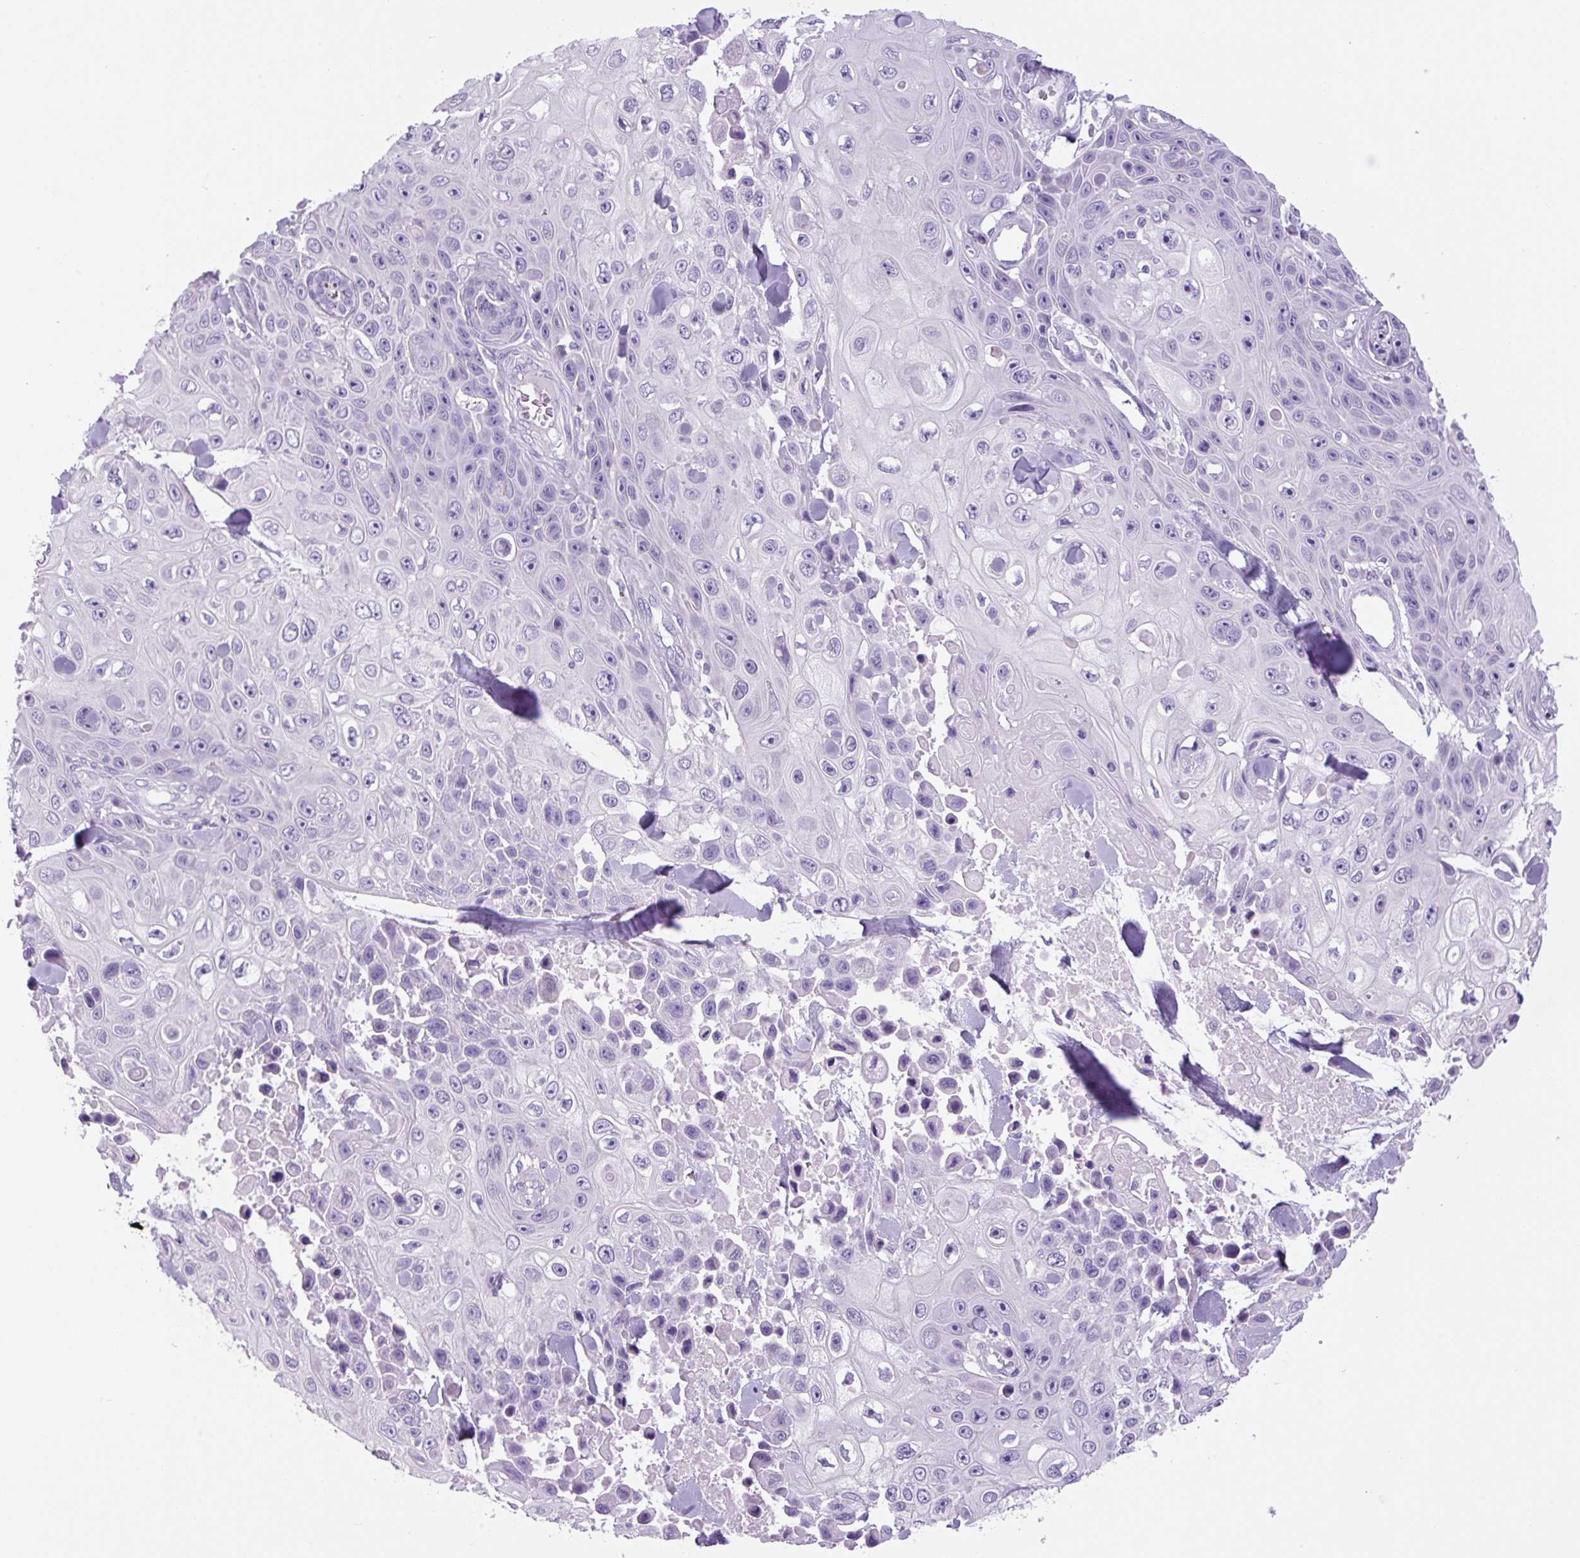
{"staining": {"intensity": "negative", "quantity": "none", "location": "none"}, "tissue": "skin cancer", "cell_type": "Tumor cells", "image_type": "cancer", "snomed": [{"axis": "morphology", "description": "Squamous cell carcinoma, NOS"}, {"axis": "topography", "description": "Skin"}], "caption": "Skin squamous cell carcinoma was stained to show a protein in brown. There is no significant expression in tumor cells.", "gene": "CHGA", "patient": {"sex": "male", "age": 82}}